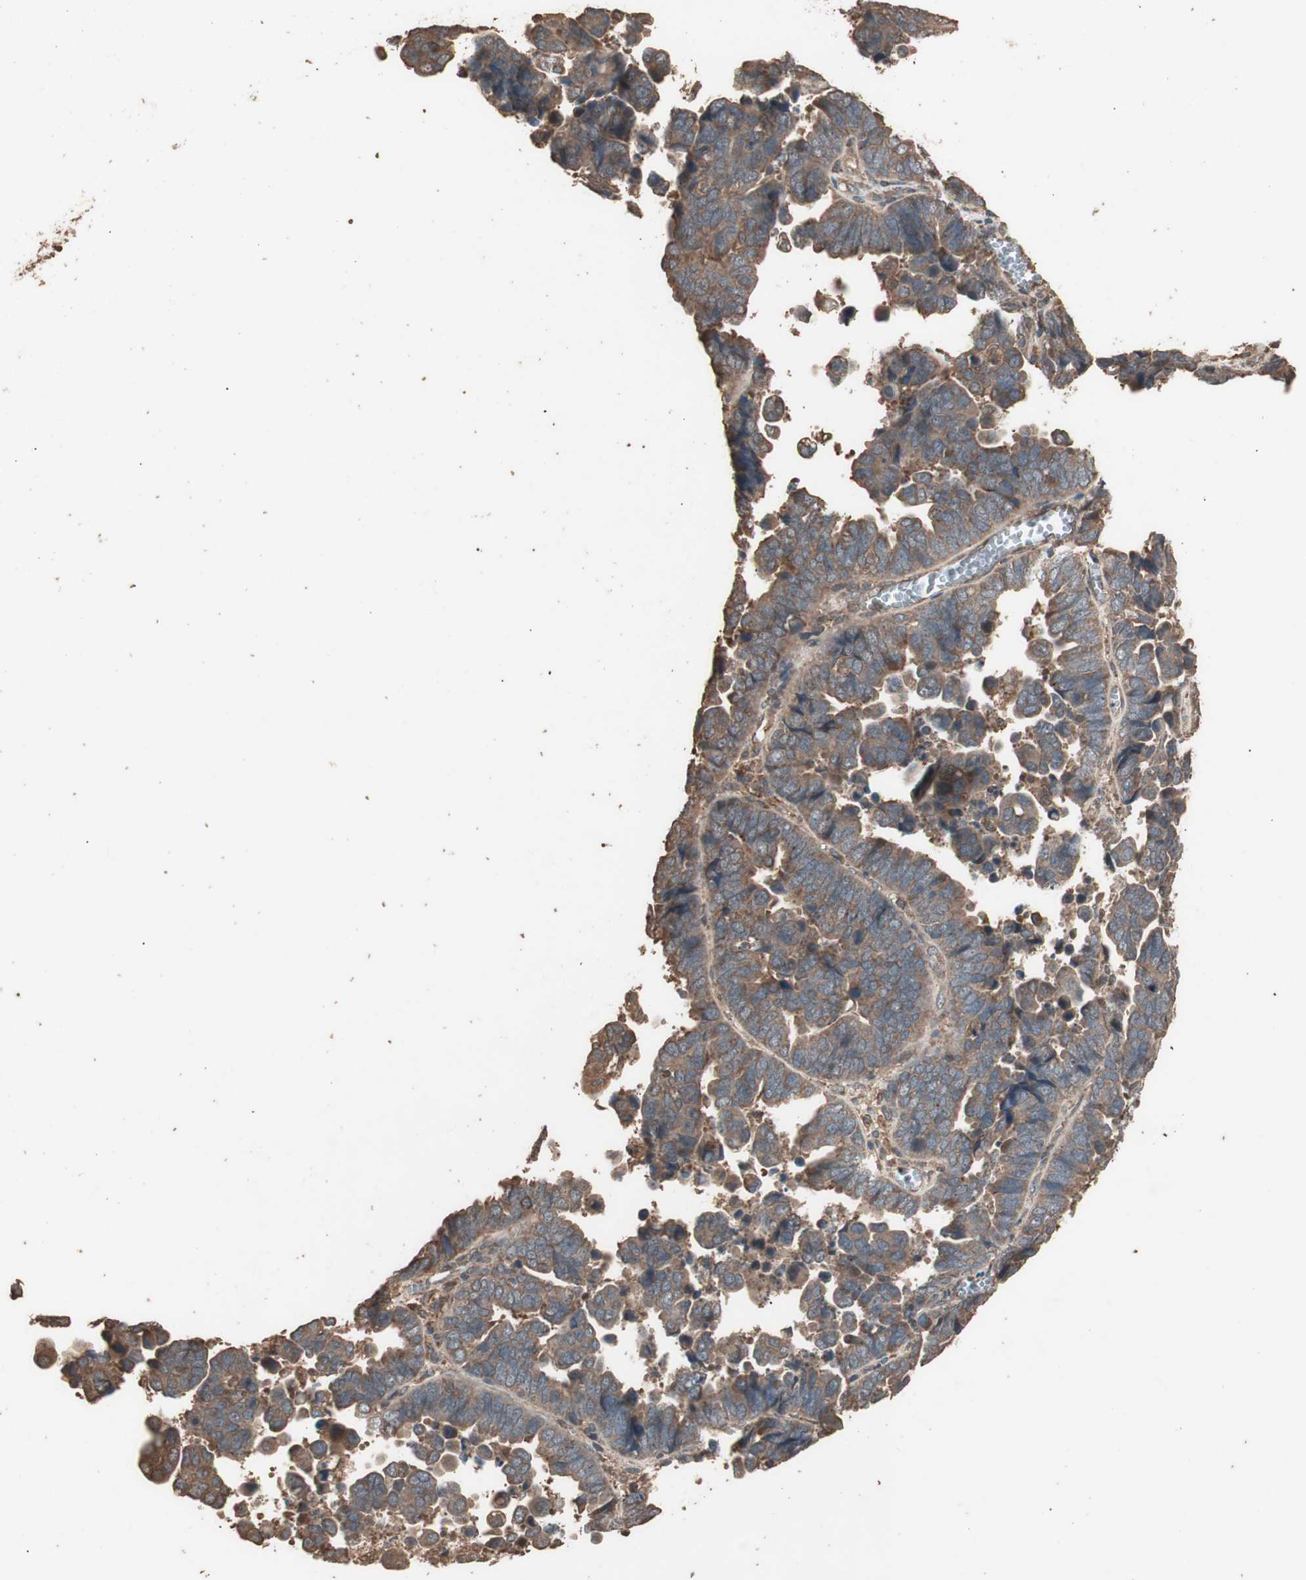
{"staining": {"intensity": "moderate", "quantity": ">75%", "location": "cytoplasmic/membranous"}, "tissue": "endometrial cancer", "cell_type": "Tumor cells", "image_type": "cancer", "snomed": [{"axis": "morphology", "description": "Adenocarcinoma, NOS"}, {"axis": "topography", "description": "Endometrium"}], "caption": "Immunohistochemistry (DAB) staining of adenocarcinoma (endometrial) displays moderate cytoplasmic/membranous protein expression in about >75% of tumor cells.", "gene": "CCN4", "patient": {"sex": "female", "age": 75}}